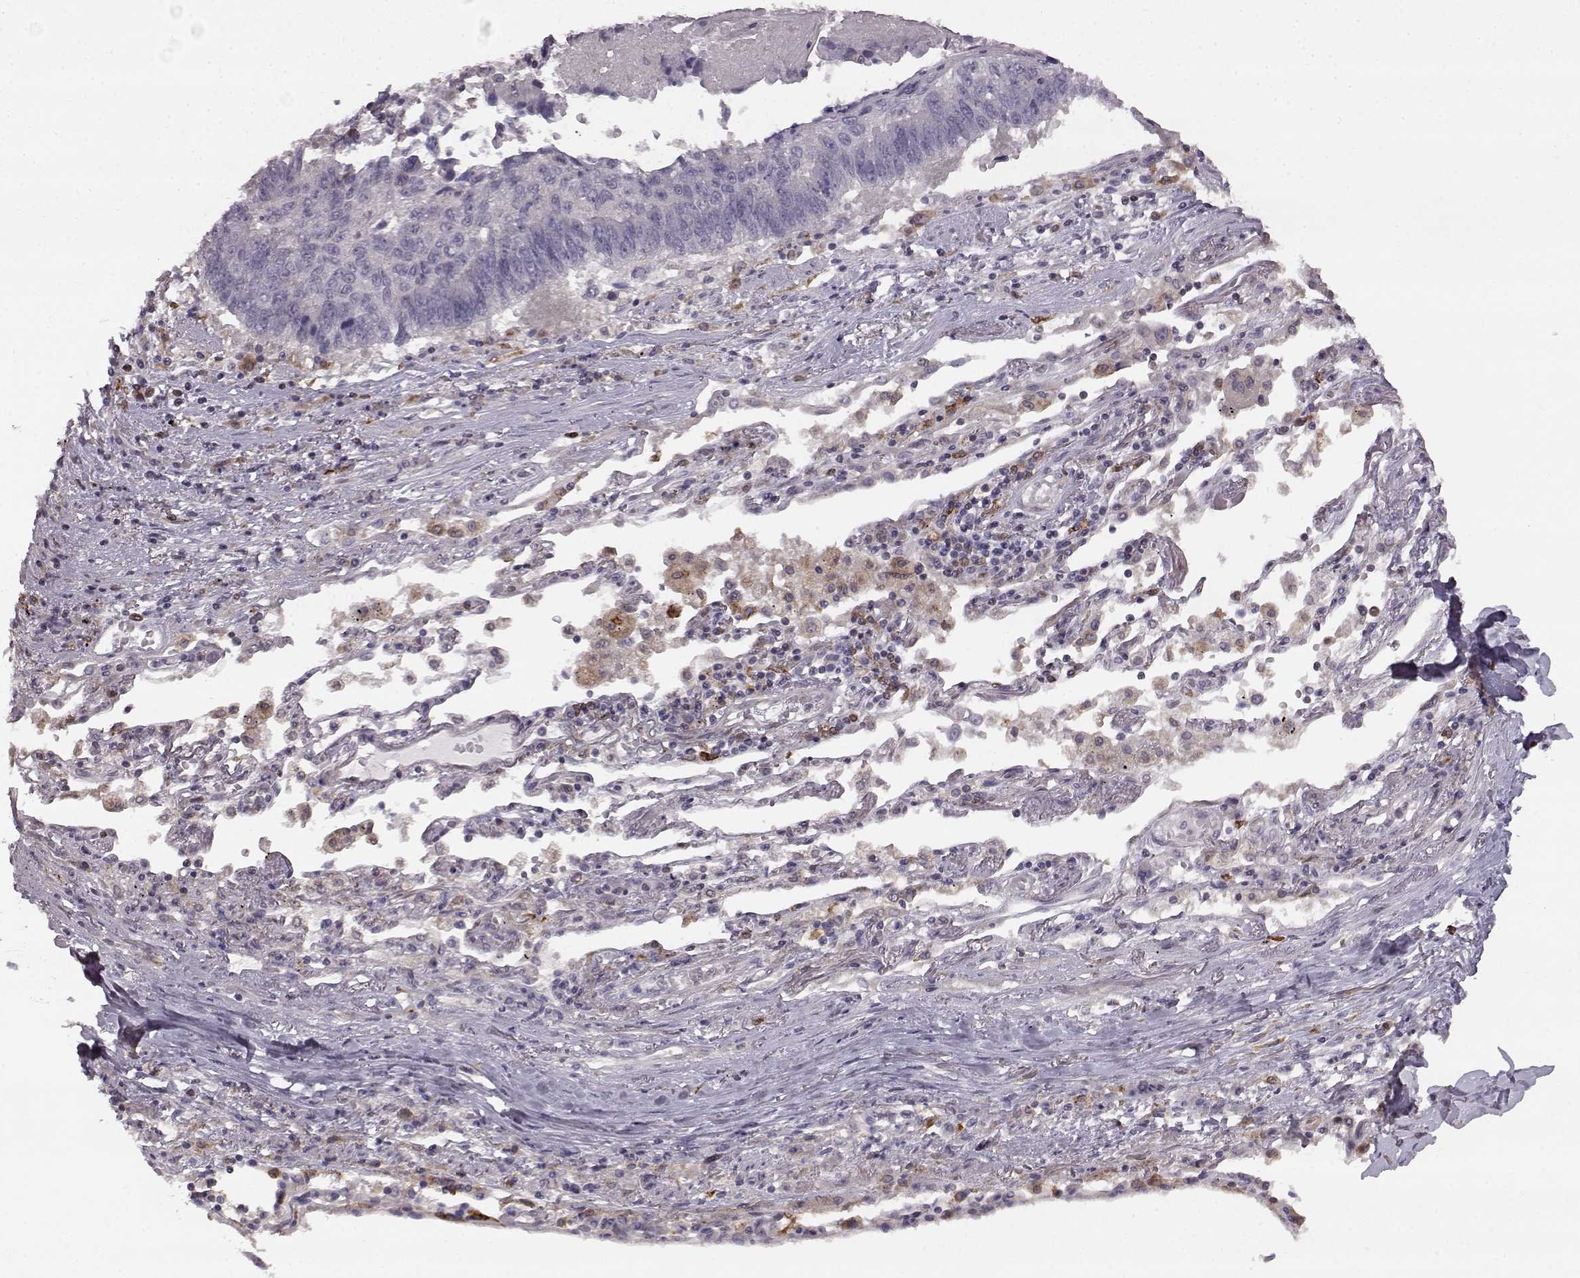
{"staining": {"intensity": "negative", "quantity": "none", "location": "none"}, "tissue": "lung cancer", "cell_type": "Tumor cells", "image_type": "cancer", "snomed": [{"axis": "morphology", "description": "Squamous cell carcinoma, NOS"}, {"axis": "topography", "description": "Lung"}], "caption": "Tumor cells show no significant protein positivity in lung squamous cell carcinoma.", "gene": "SPAG17", "patient": {"sex": "male", "age": 73}}